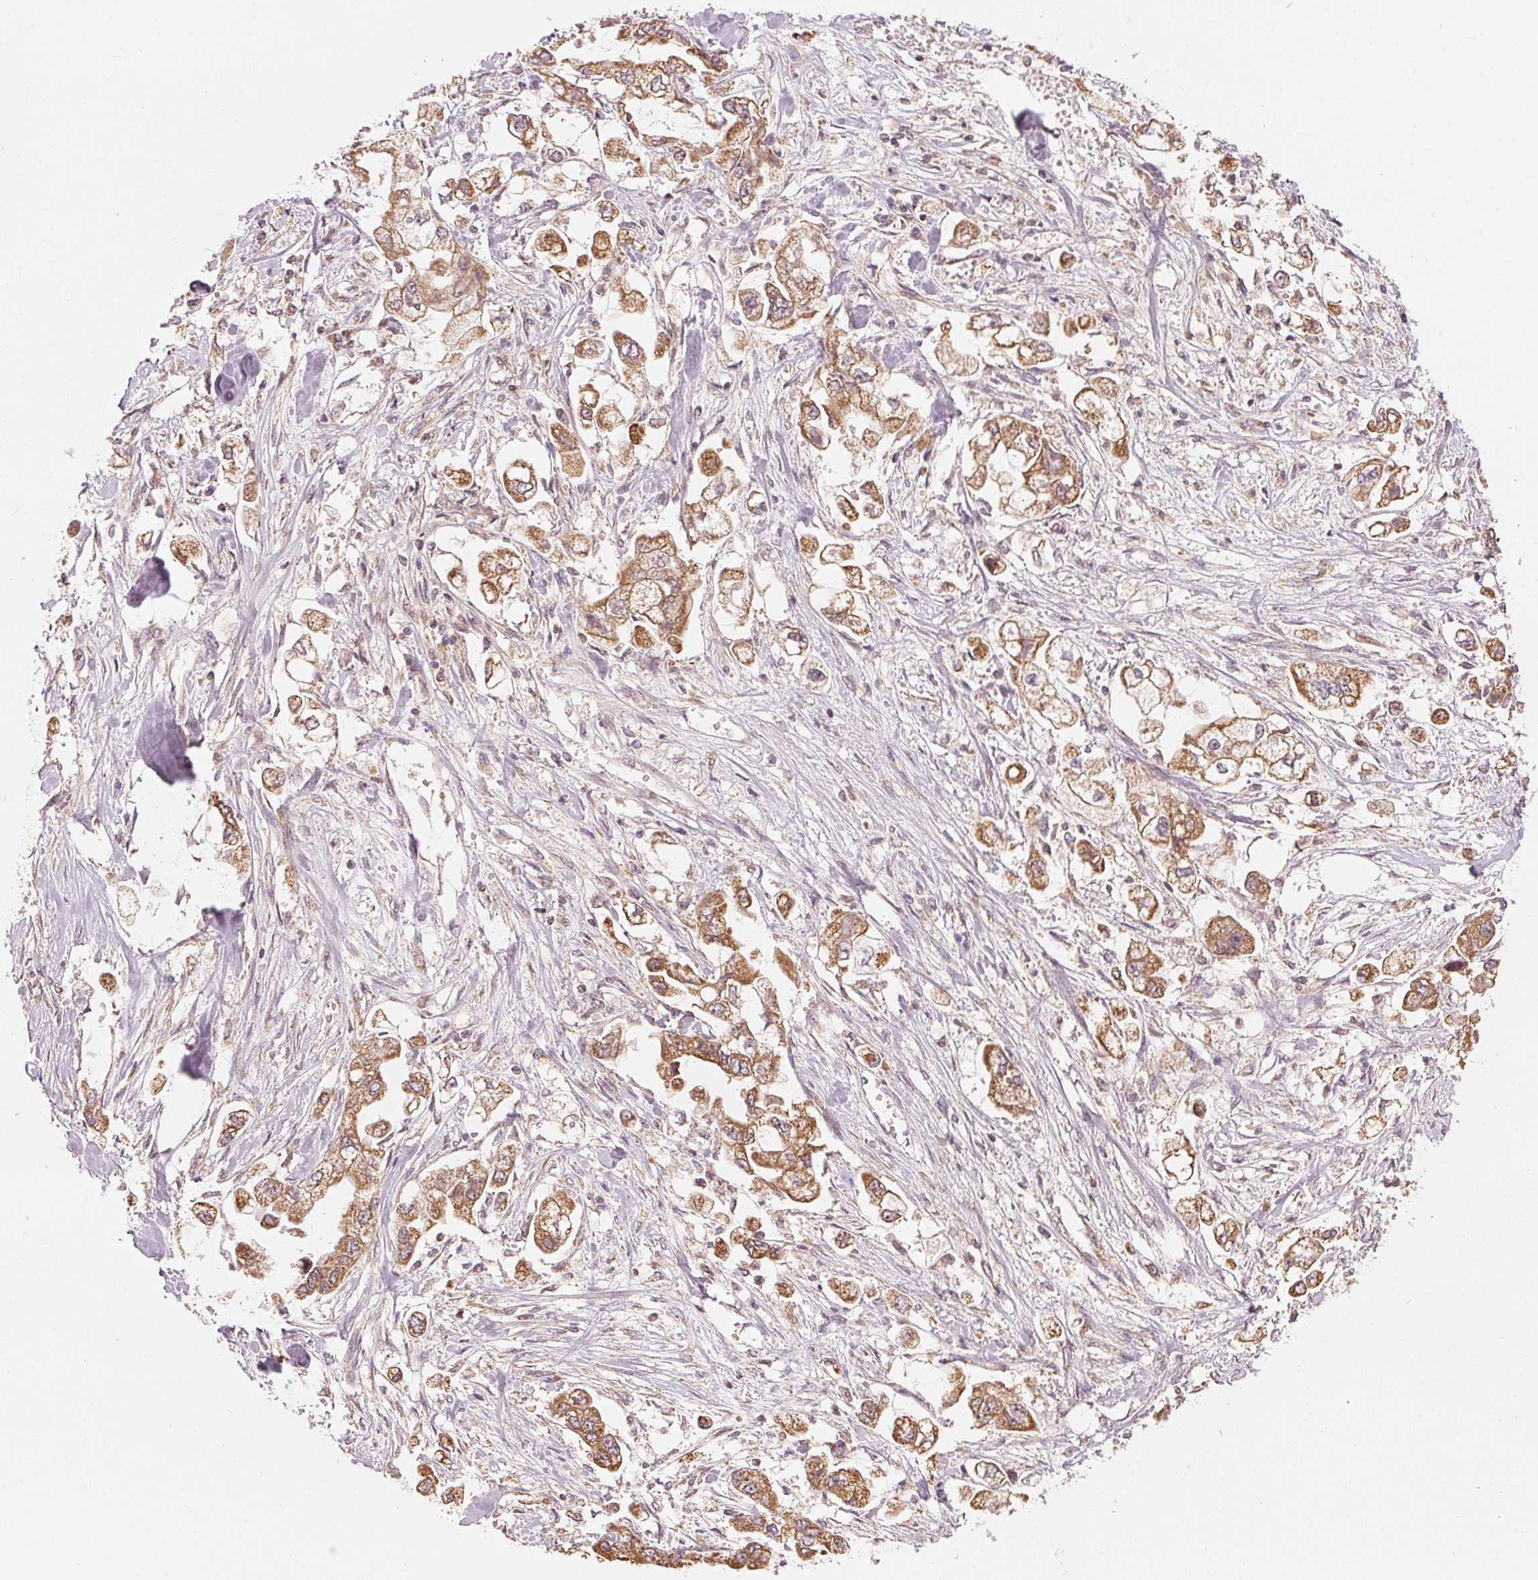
{"staining": {"intensity": "moderate", "quantity": ">75%", "location": "cytoplasmic/membranous"}, "tissue": "stomach cancer", "cell_type": "Tumor cells", "image_type": "cancer", "snomed": [{"axis": "morphology", "description": "Adenocarcinoma, NOS"}, {"axis": "topography", "description": "Stomach"}], "caption": "DAB (3,3'-diaminobenzidine) immunohistochemical staining of adenocarcinoma (stomach) shows moderate cytoplasmic/membranous protein staining in approximately >75% of tumor cells.", "gene": "ARHGAP6", "patient": {"sex": "male", "age": 62}}